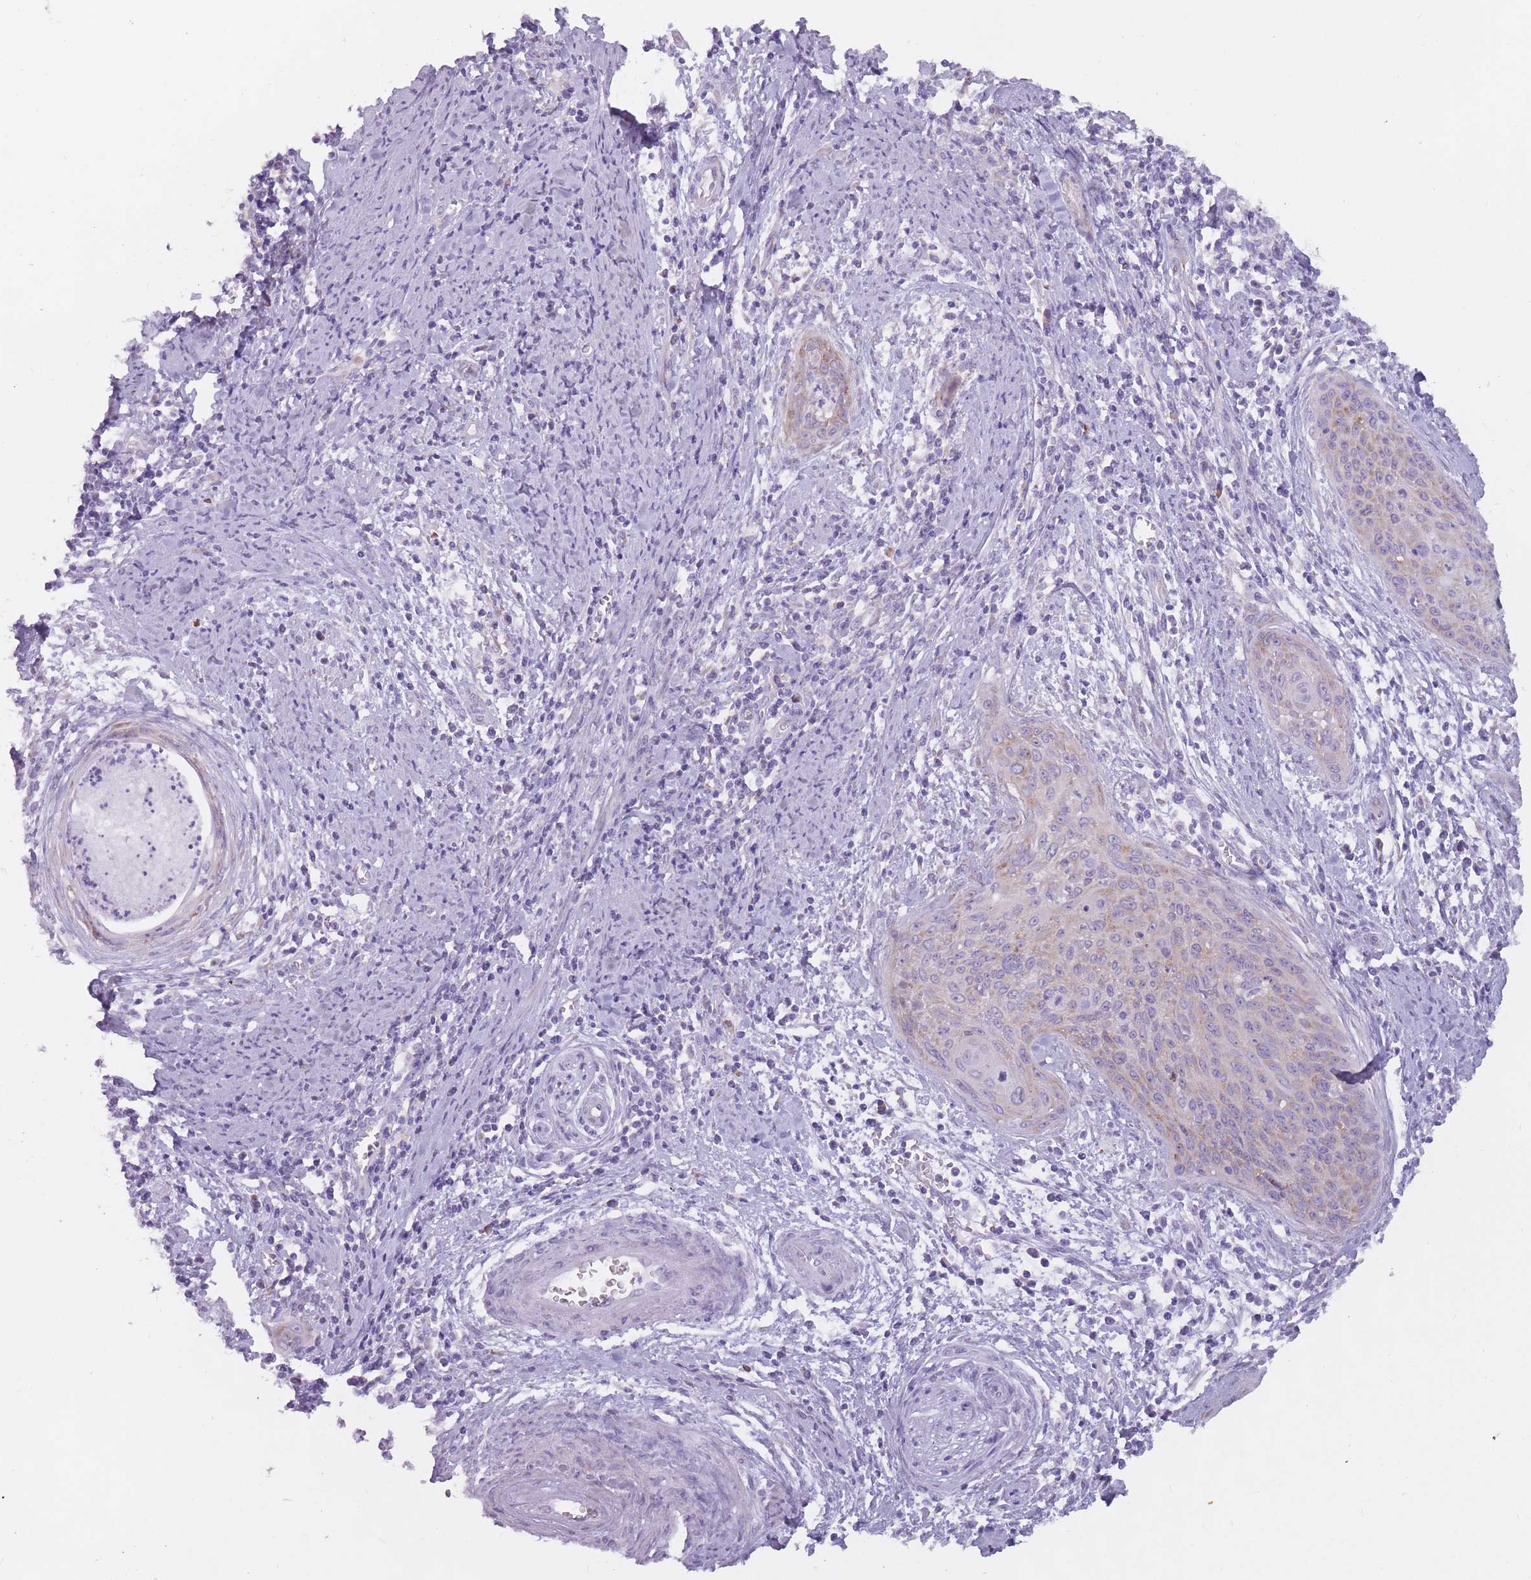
{"staining": {"intensity": "negative", "quantity": "none", "location": "none"}, "tissue": "cervical cancer", "cell_type": "Tumor cells", "image_type": "cancer", "snomed": [{"axis": "morphology", "description": "Squamous cell carcinoma, NOS"}, {"axis": "topography", "description": "Cervix"}], "caption": "Tumor cells show no significant protein staining in squamous cell carcinoma (cervical). (DAB IHC visualized using brightfield microscopy, high magnification).", "gene": "RPL18", "patient": {"sex": "female", "age": 55}}